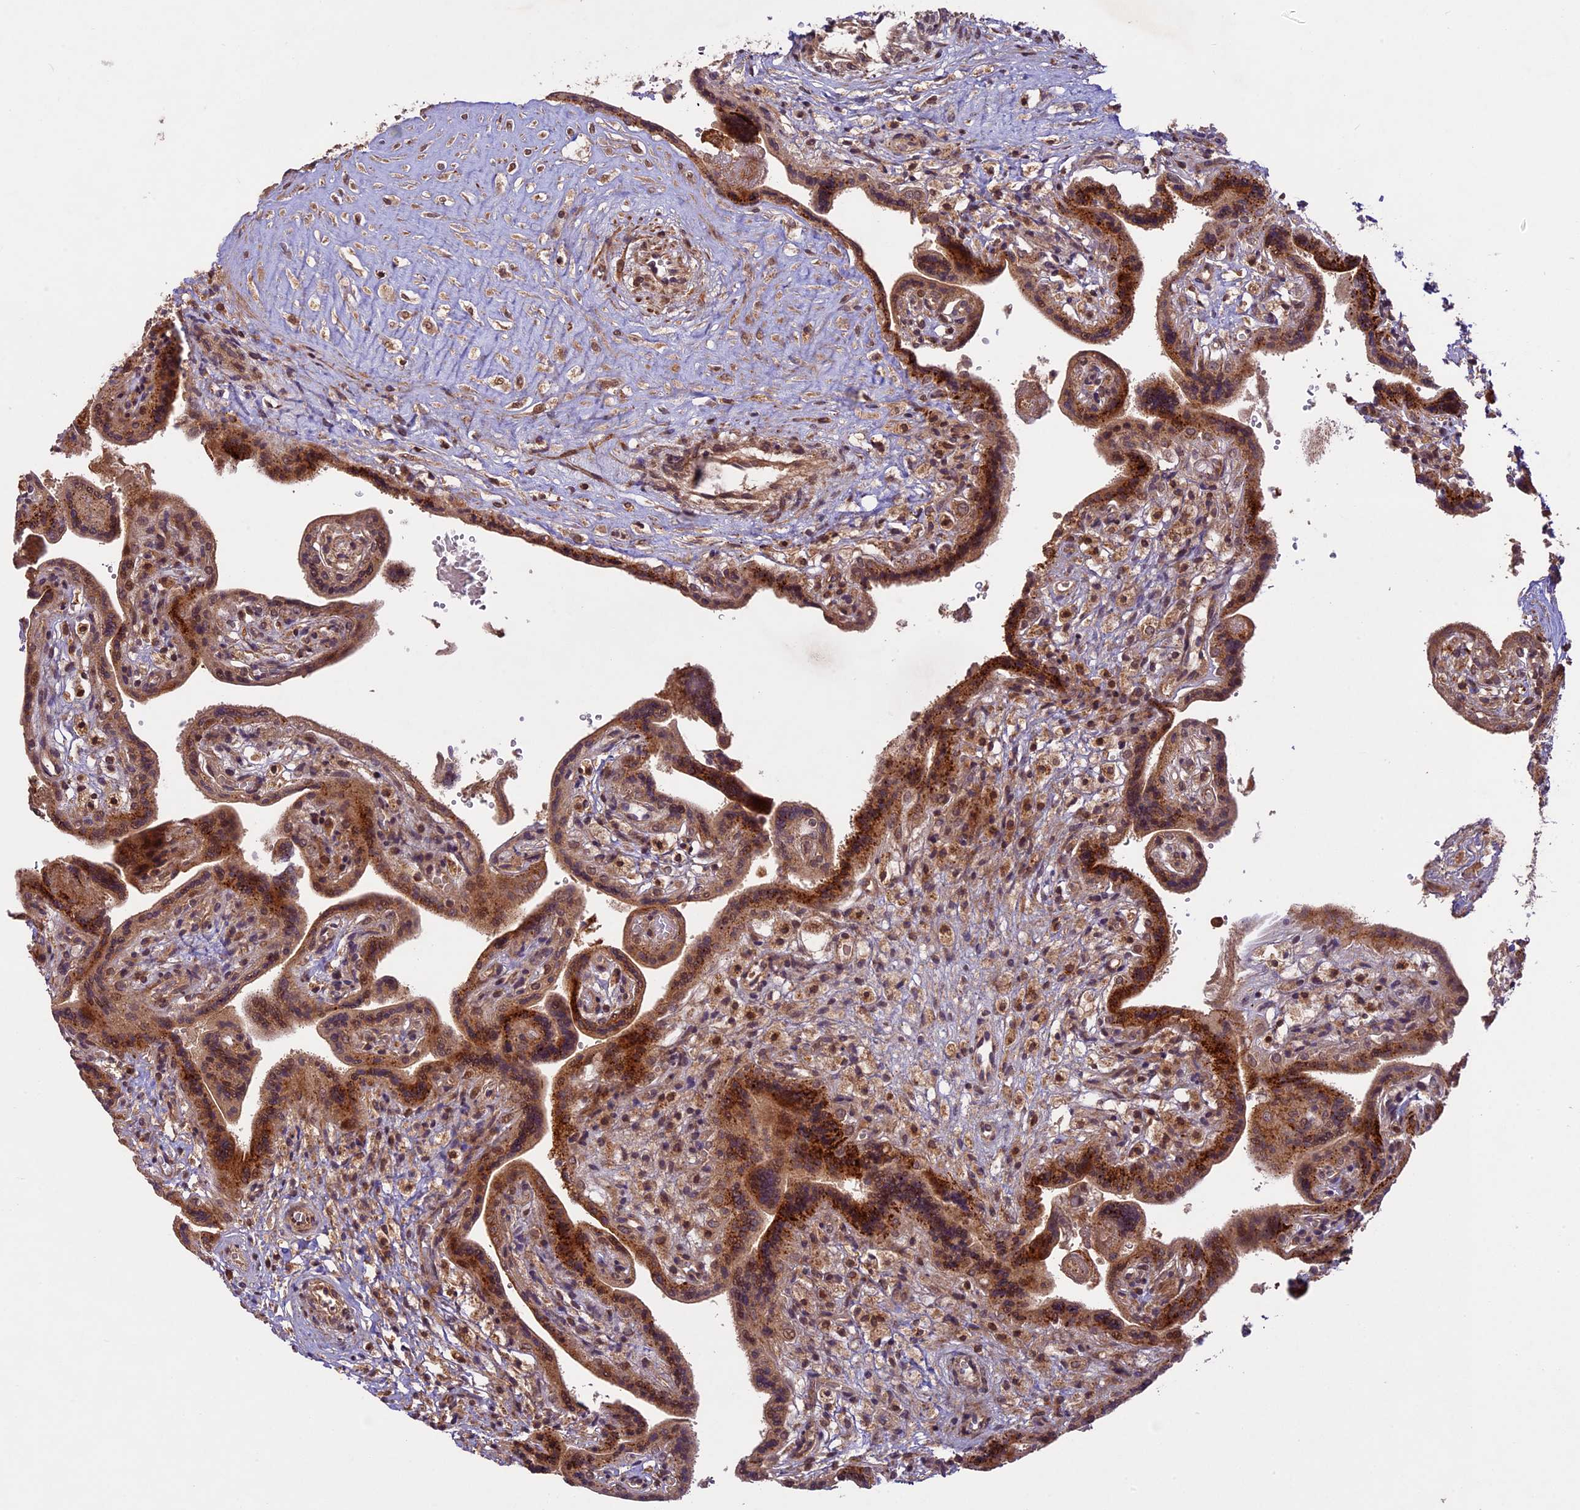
{"staining": {"intensity": "moderate", "quantity": ">75%", "location": "cytoplasmic/membranous,nuclear"}, "tissue": "placenta", "cell_type": "Trophoblastic cells", "image_type": "normal", "snomed": [{"axis": "morphology", "description": "Normal tissue, NOS"}, {"axis": "topography", "description": "Placenta"}], "caption": "Immunohistochemical staining of normal human placenta demonstrates moderate cytoplasmic/membranous,nuclear protein positivity in about >75% of trophoblastic cells. (Brightfield microscopy of DAB IHC at high magnification).", "gene": "DGKH", "patient": {"sex": "female", "age": 37}}